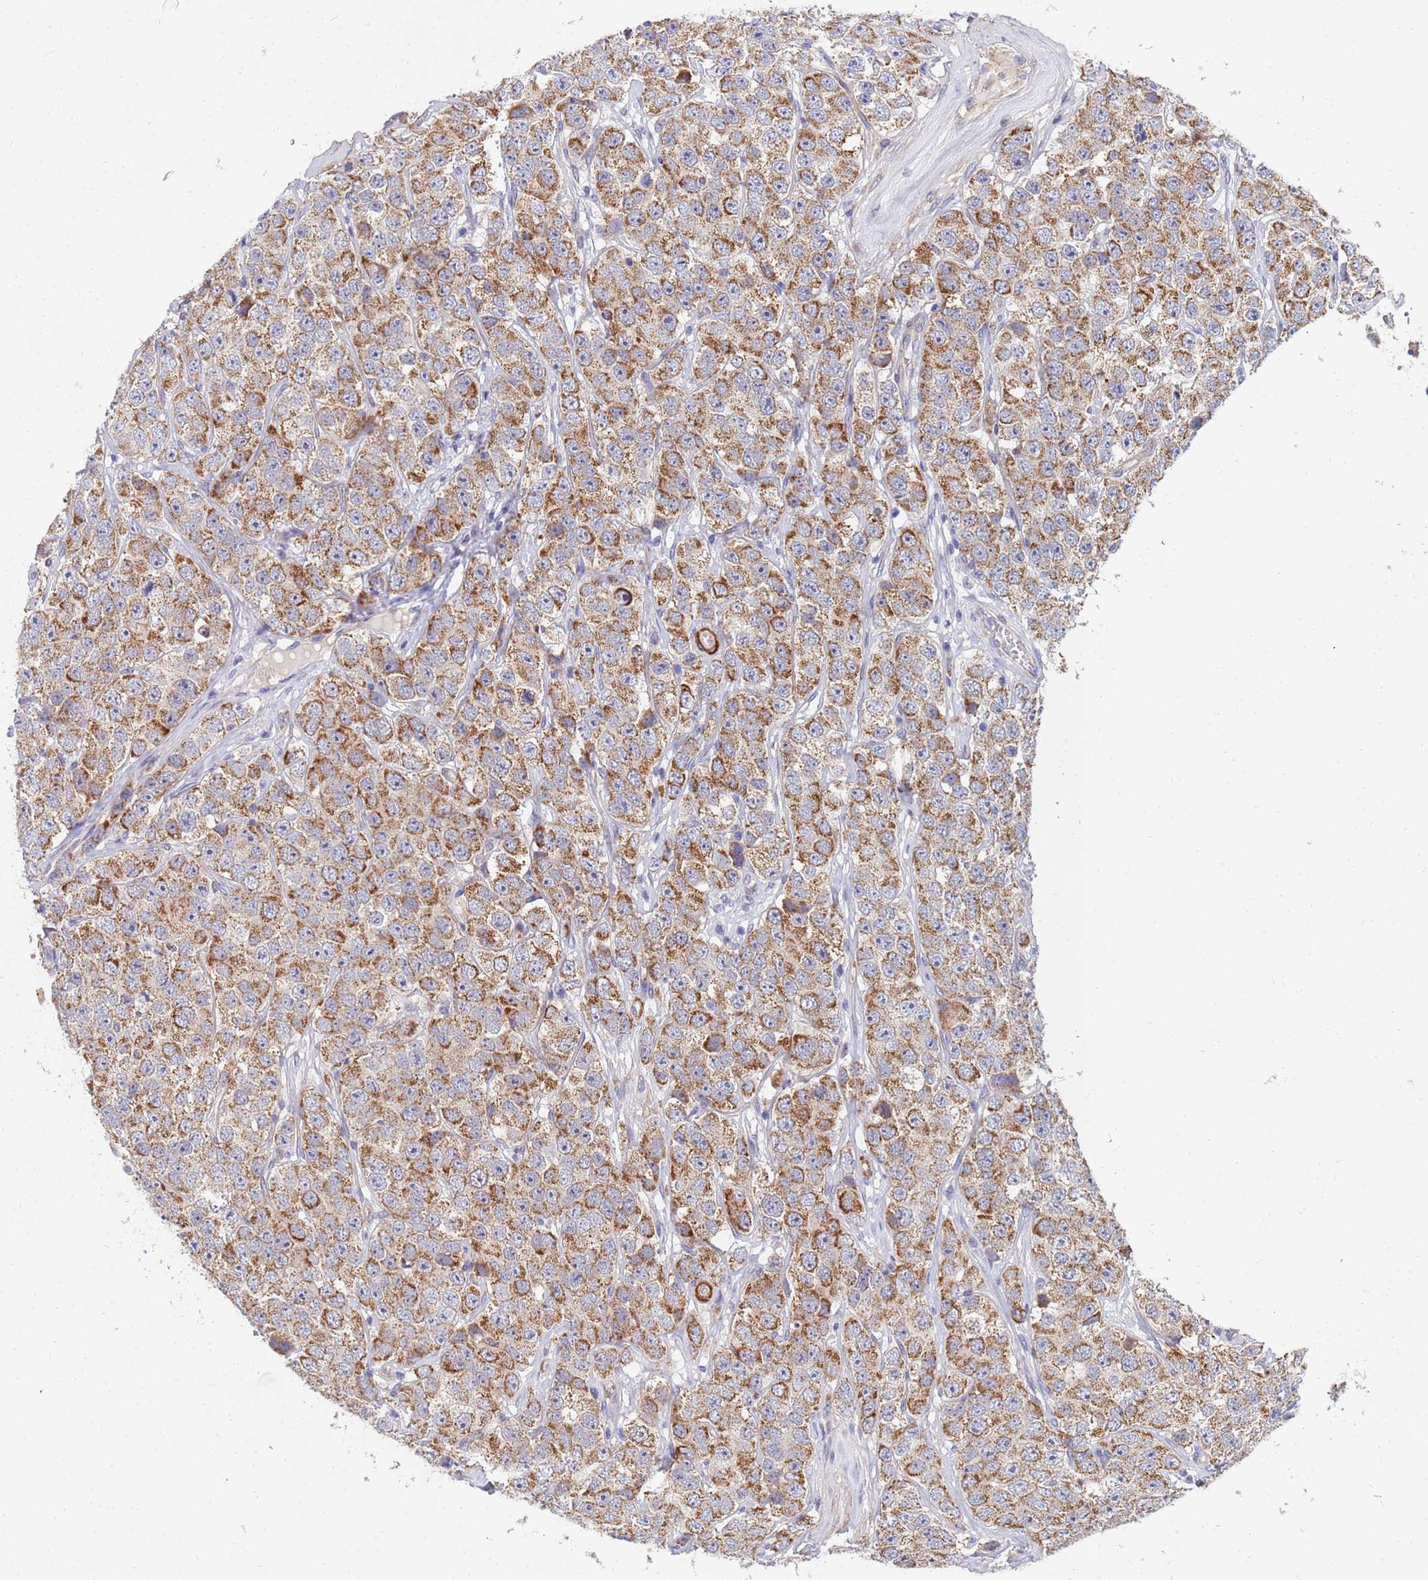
{"staining": {"intensity": "moderate", "quantity": ">75%", "location": "cytoplasmic/membranous"}, "tissue": "testis cancer", "cell_type": "Tumor cells", "image_type": "cancer", "snomed": [{"axis": "morphology", "description": "Seminoma, NOS"}, {"axis": "topography", "description": "Testis"}], "caption": "The photomicrograph demonstrates immunohistochemical staining of testis seminoma. There is moderate cytoplasmic/membranous positivity is present in about >75% of tumor cells.", "gene": "SDR39U1", "patient": {"sex": "male", "age": 28}}